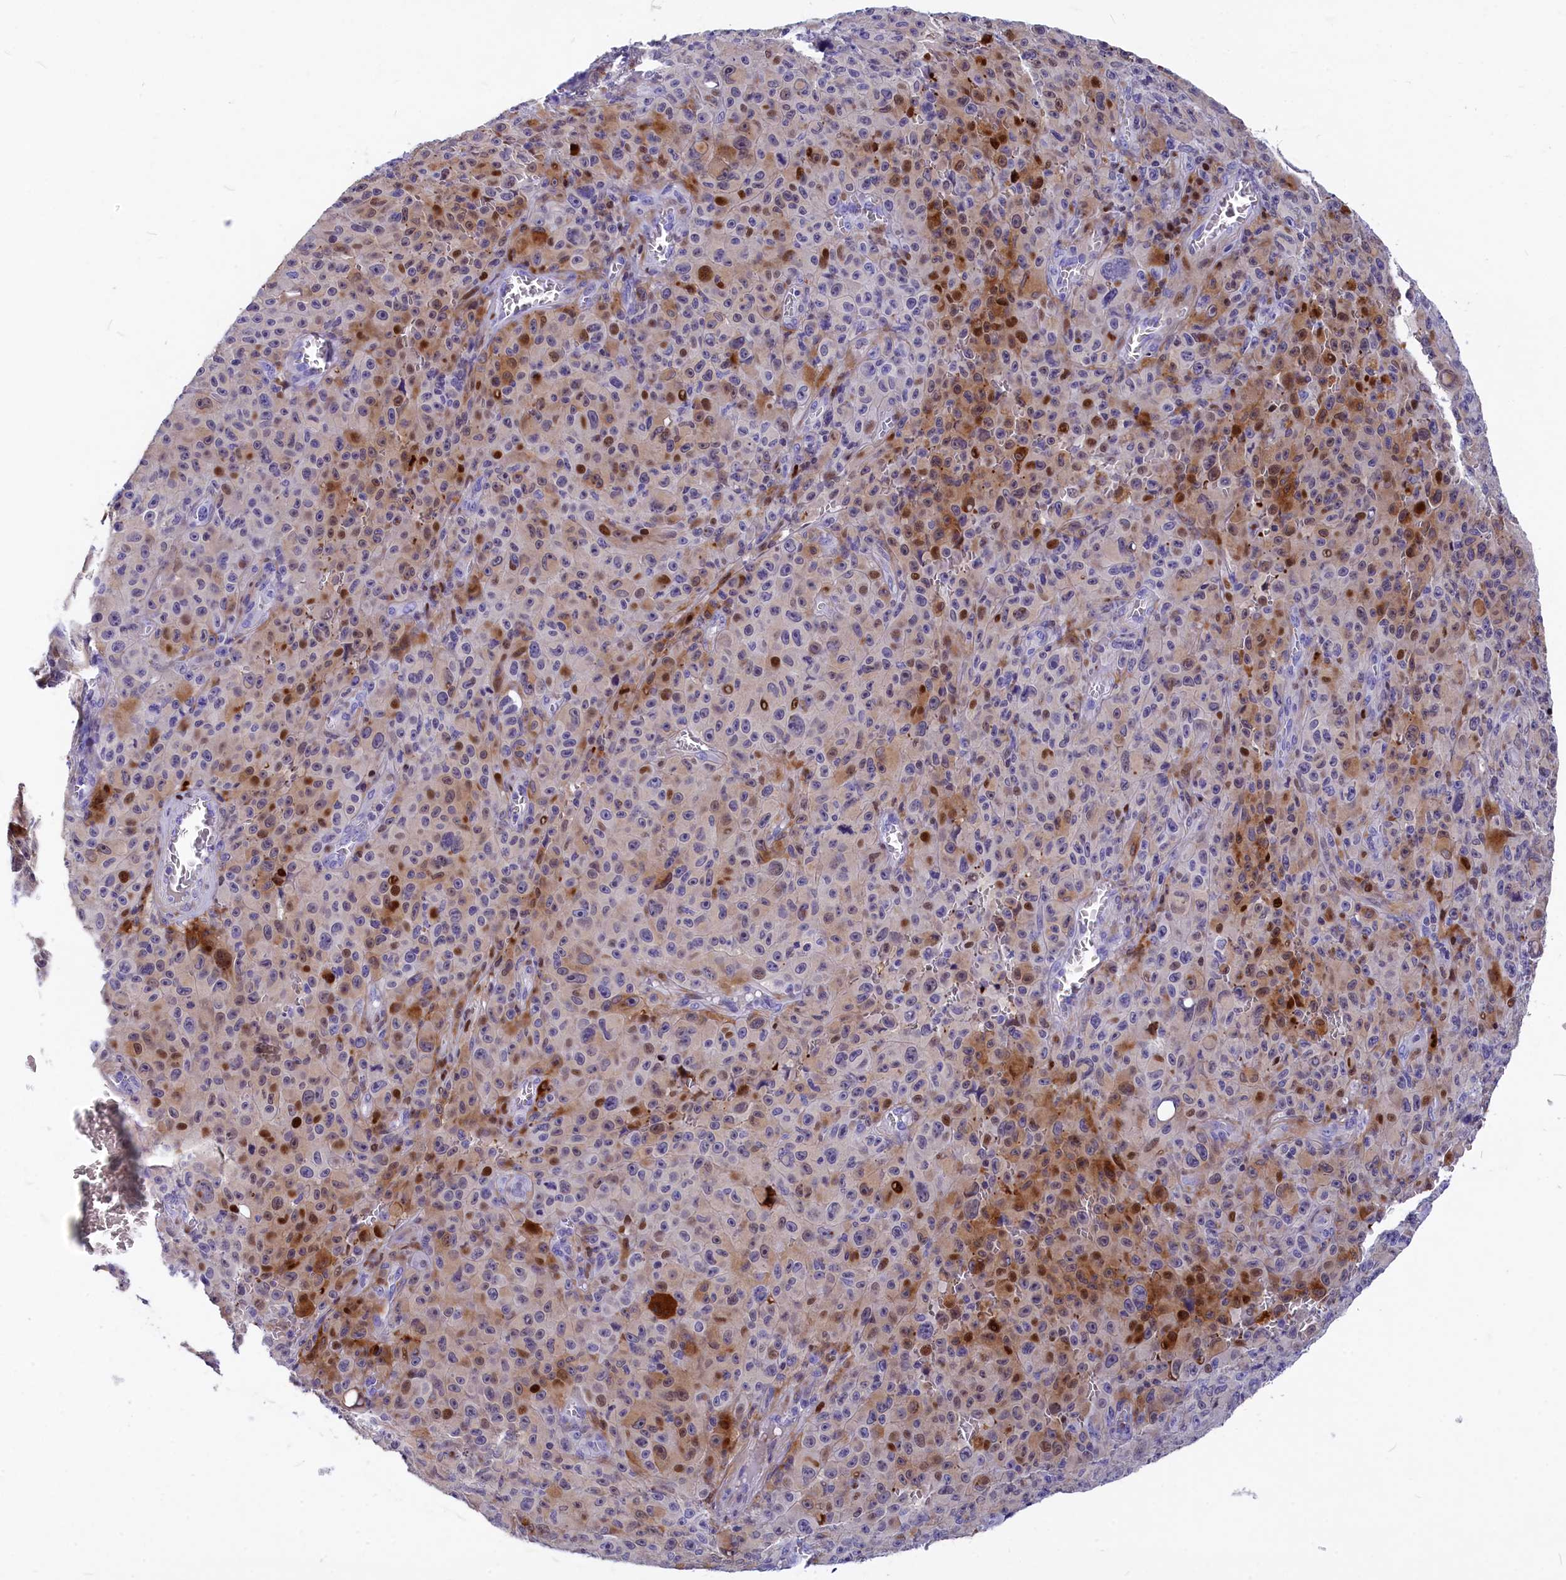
{"staining": {"intensity": "strong", "quantity": "<25%", "location": "cytoplasmic/membranous,nuclear"}, "tissue": "melanoma", "cell_type": "Tumor cells", "image_type": "cancer", "snomed": [{"axis": "morphology", "description": "Malignant melanoma, NOS"}, {"axis": "topography", "description": "Skin"}], "caption": "Strong cytoplasmic/membranous and nuclear positivity is present in approximately <25% of tumor cells in malignant melanoma. The protein is stained brown, and the nuclei are stained in blue (DAB (3,3'-diaminobenzidine) IHC with brightfield microscopy, high magnification).", "gene": "NKPD1", "patient": {"sex": "female", "age": 82}}